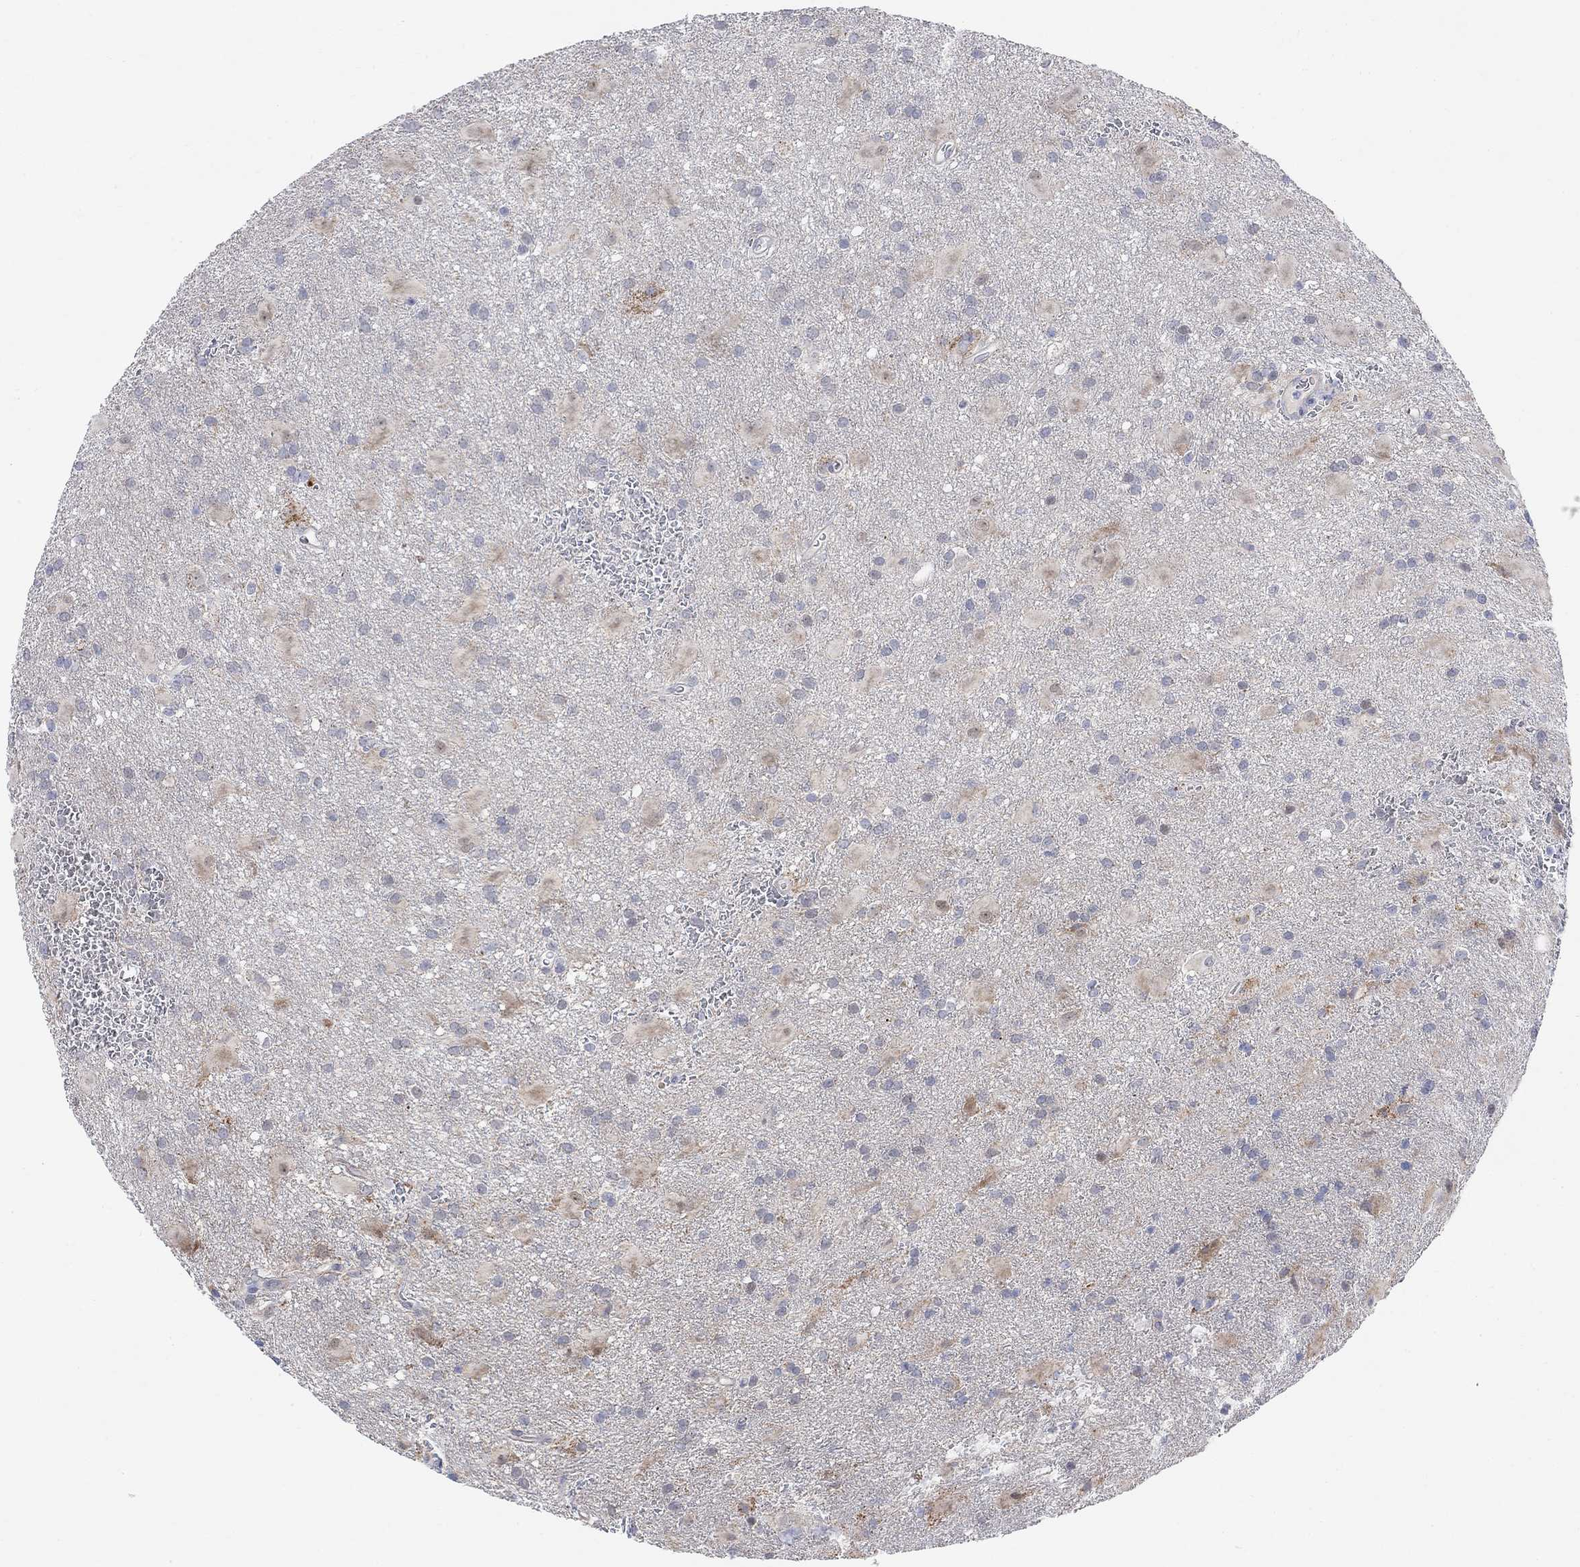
{"staining": {"intensity": "negative", "quantity": "none", "location": "none"}, "tissue": "glioma", "cell_type": "Tumor cells", "image_type": "cancer", "snomed": [{"axis": "morphology", "description": "Glioma, malignant, Low grade"}, {"axis": "topography", "description": "Brain"}], "caption": "Immunohistochemistry (IHC) micrograph of human low-grade glioma (malignant) stained for a protein (brown), which demonstrates no staining in tumor cells.", "gene": "CNTF", "patient": {"sex": "male", "age": 58}}